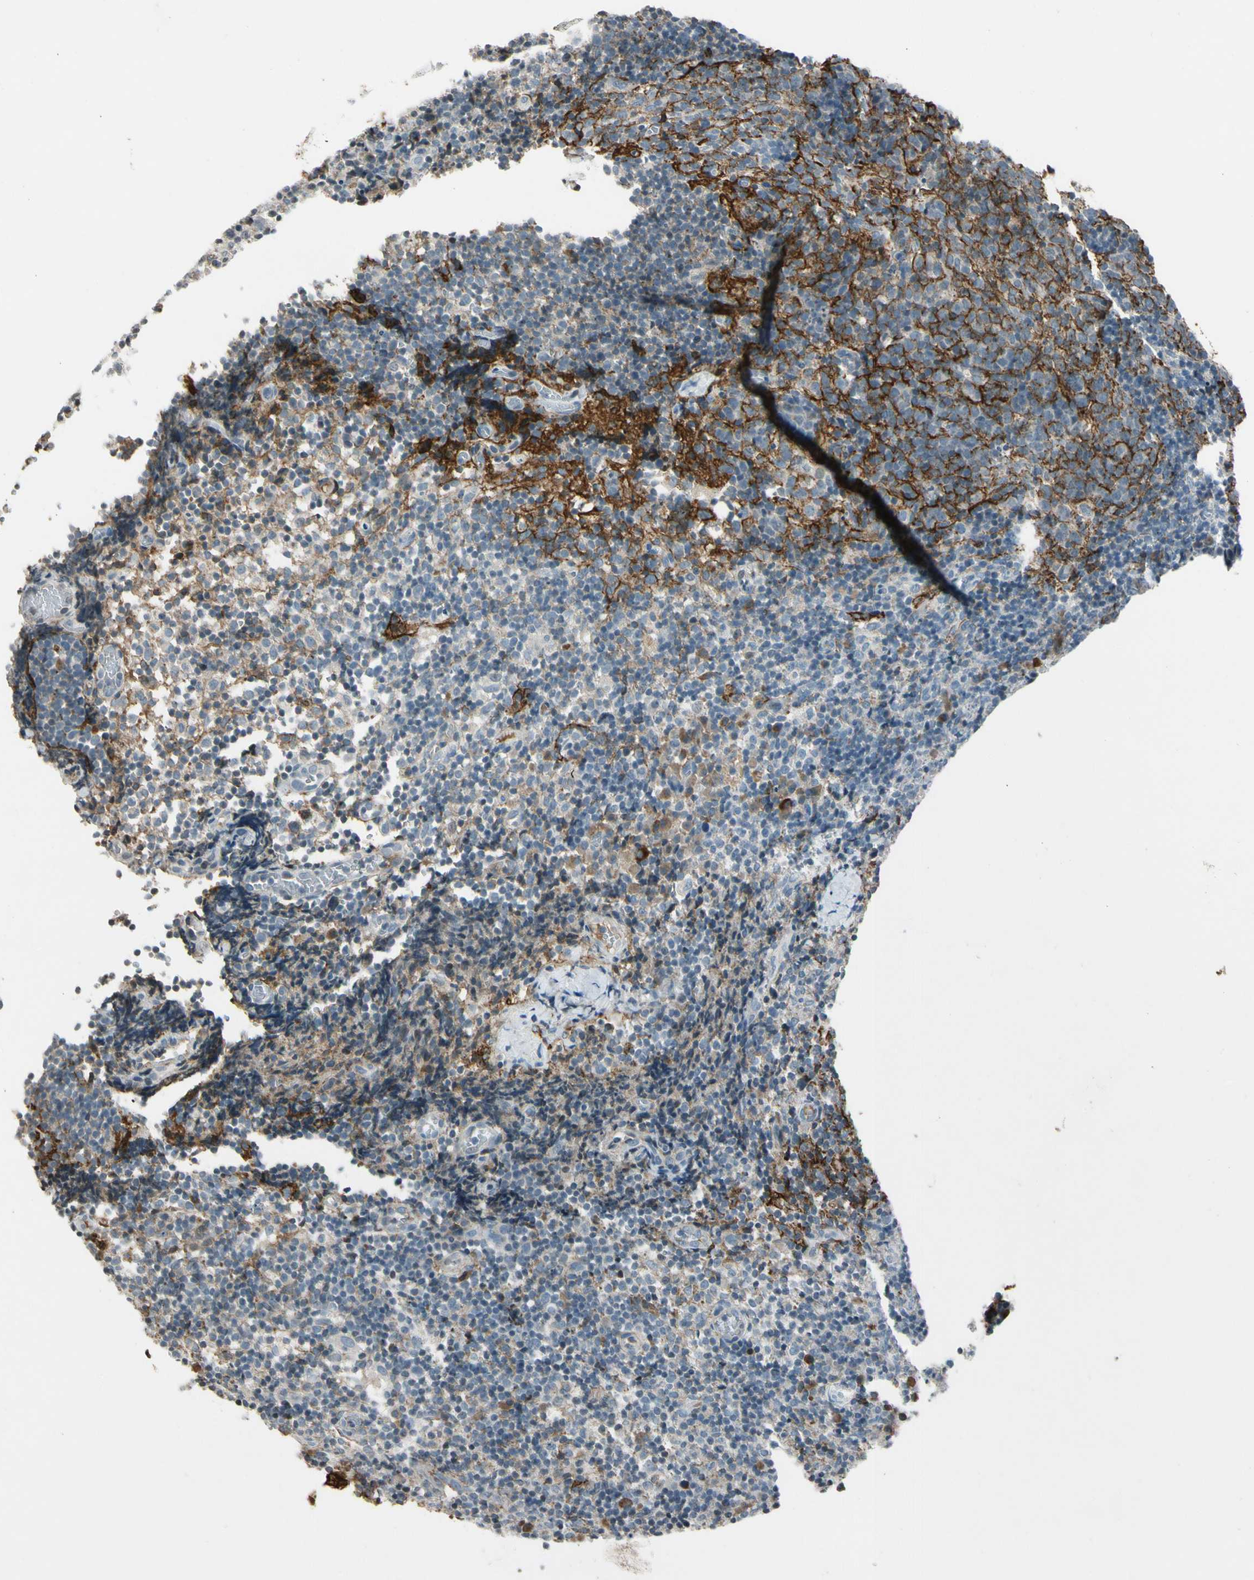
{"staining": {"intensity": "negative", "quantity": "none", "location": "none"}, "tissue": "lymph node", "cell_type": "Germinal center cells", "image_type": "normal", "snomed": [{"axis": "morphology", "description": "Normal tissue, NOS"}, {"axis": "morphology", "description": "Inflammation, NOS"}, {"axis": "topography", "description": "Lymph node"}], "caption": "Immunohistochemistry (IHC) histopathology image of unremarkable lymph node stained for a protein (brown), which shows no staining in germinal center cells. Nuclei are stained in blue.", "gene": "PDPN", "patient": {"sex": "male", "age": 55}}